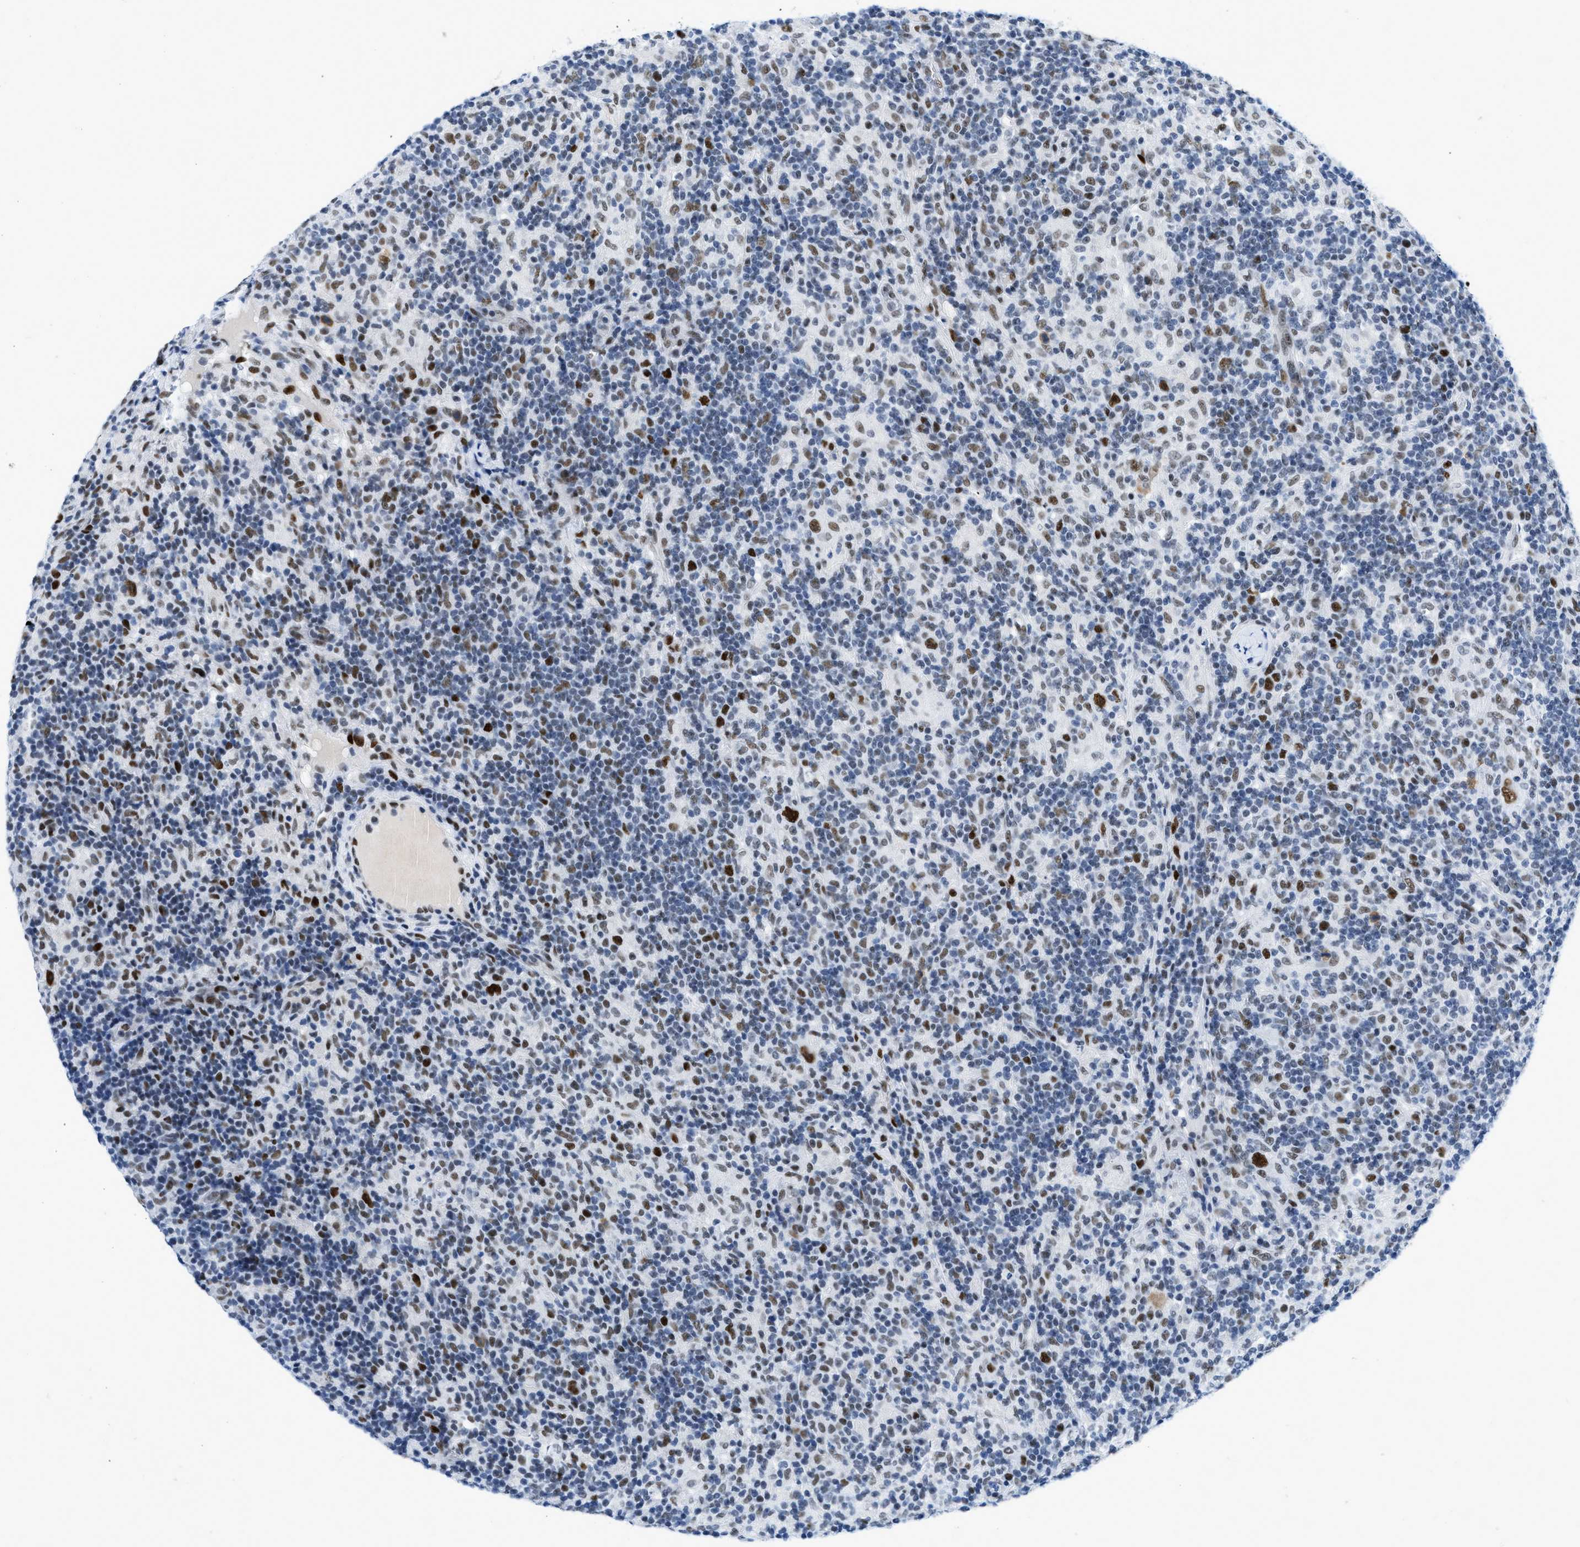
{"staining": {"intensity": "strong", "quantity": ">75%", "location": "nuclear"}, "tissue": "lymphoma", "cell_type": "Tumor cells", "image_type": "cancer", "snomed": [{"axis": "morphology", "description": "Hodgkin's disease, NOS"}, {"axis": "topography", "description": "Lymph node"}], "caption": "An immunohistochemistry photomicrograph of tumor tissue is shown. Protein staining in brown shows strong nuclear positivity in lymphoma within tumor cells. (Stains: DAB in brown, nuclei in blue, Microscopy: brightfield microscopy at high magnification).", "gene": "SMARCAD1", "patient": {"sex": "male", "age": 70}}